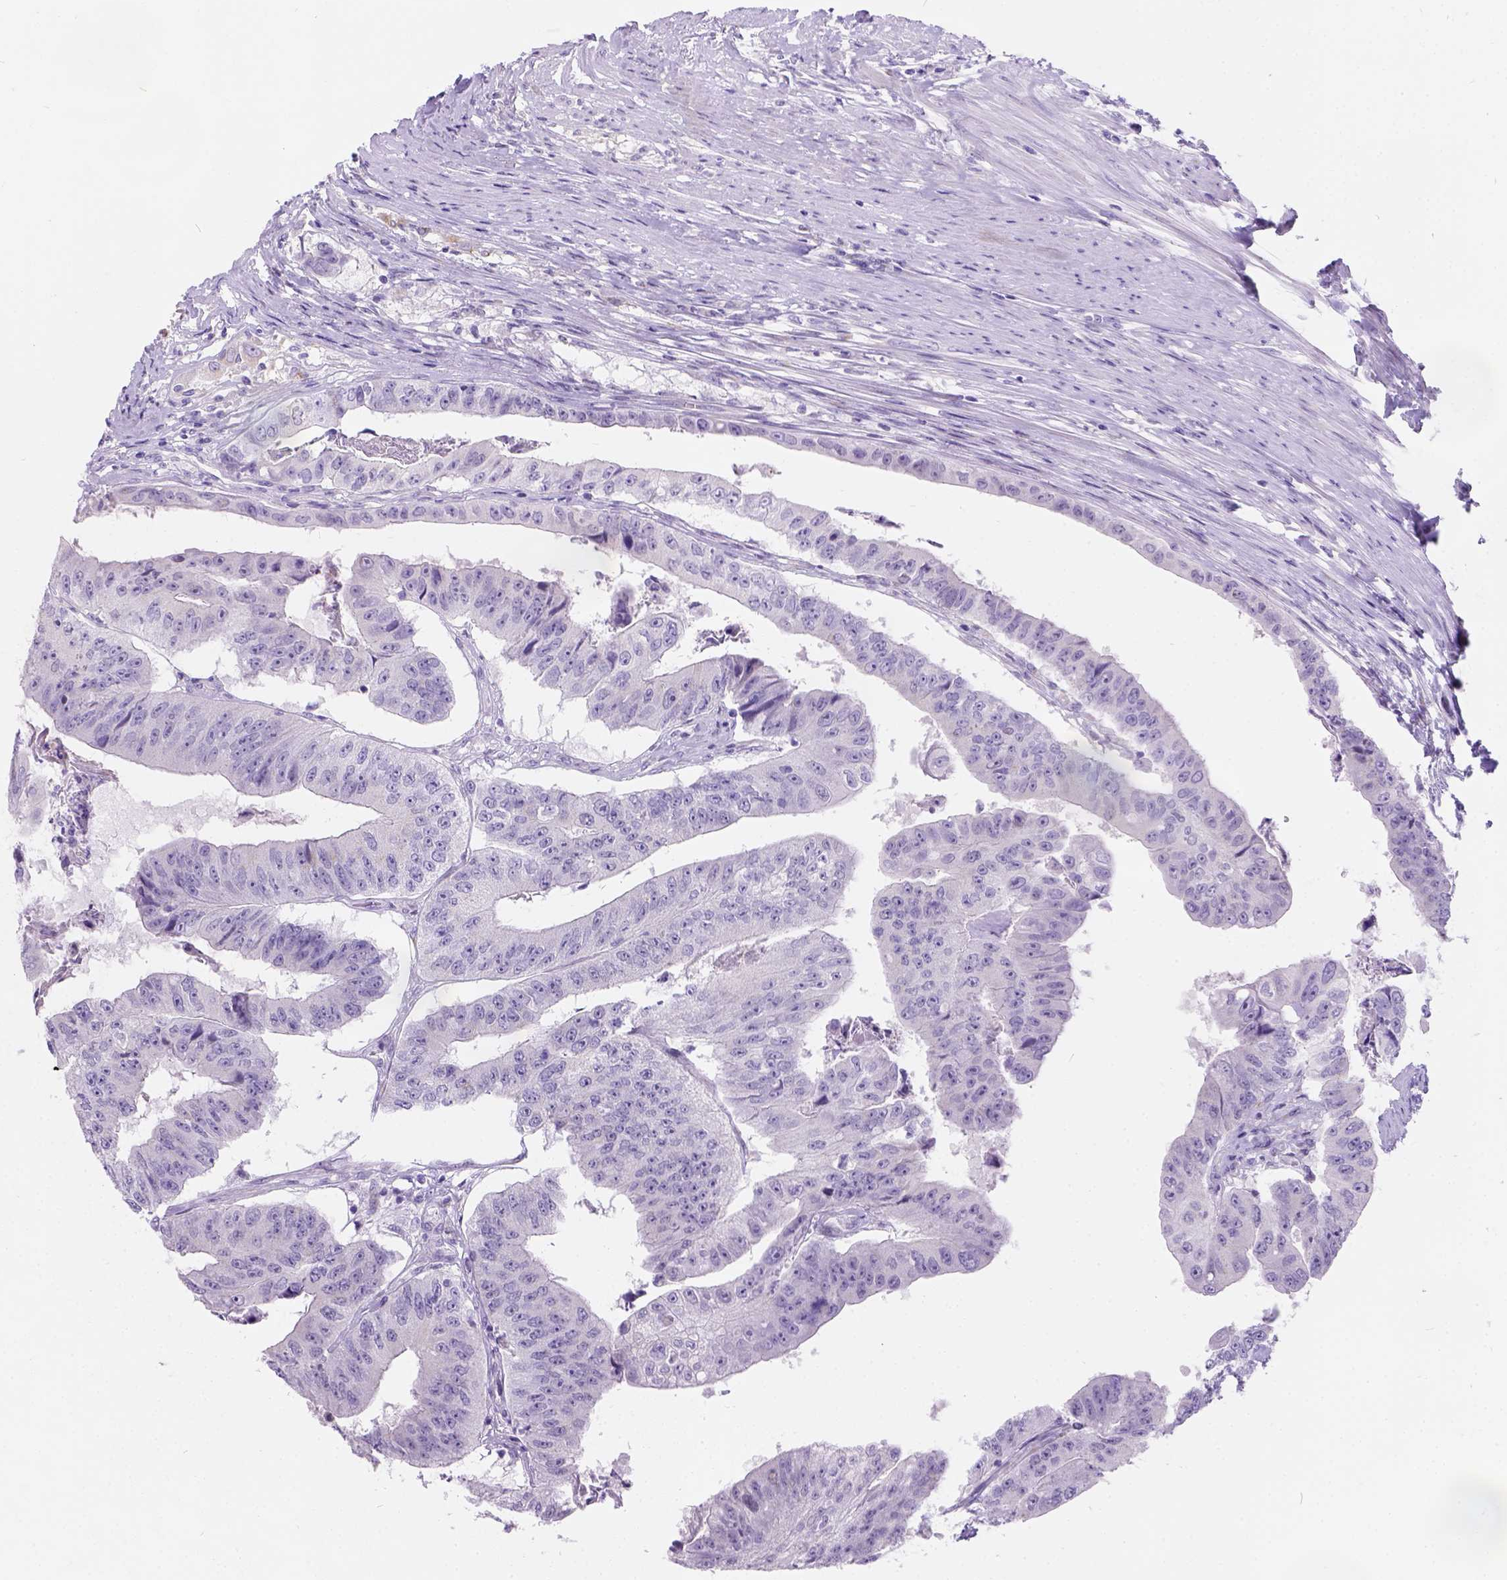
{"staining": {"intensity": "negative", "quantity": "none", "location": "none"}, "tissue": "colorectal cancer", "cell_type": "Tumor cells", "image_type": "cancer", "snomed": [{"axis": "morphology", "description": "Adenocarcinoma, NOS"}, {"axis": "topography", "description": "Colon"}], "caption": "High power microscopy photomicrograph of an IHC photomicrograph of colorectal cancer (adenocarcinoma), revealing no significant positivity in tumor cells.", "gene": "PHF7", "patient": {"sex": "female", "age": 67}}